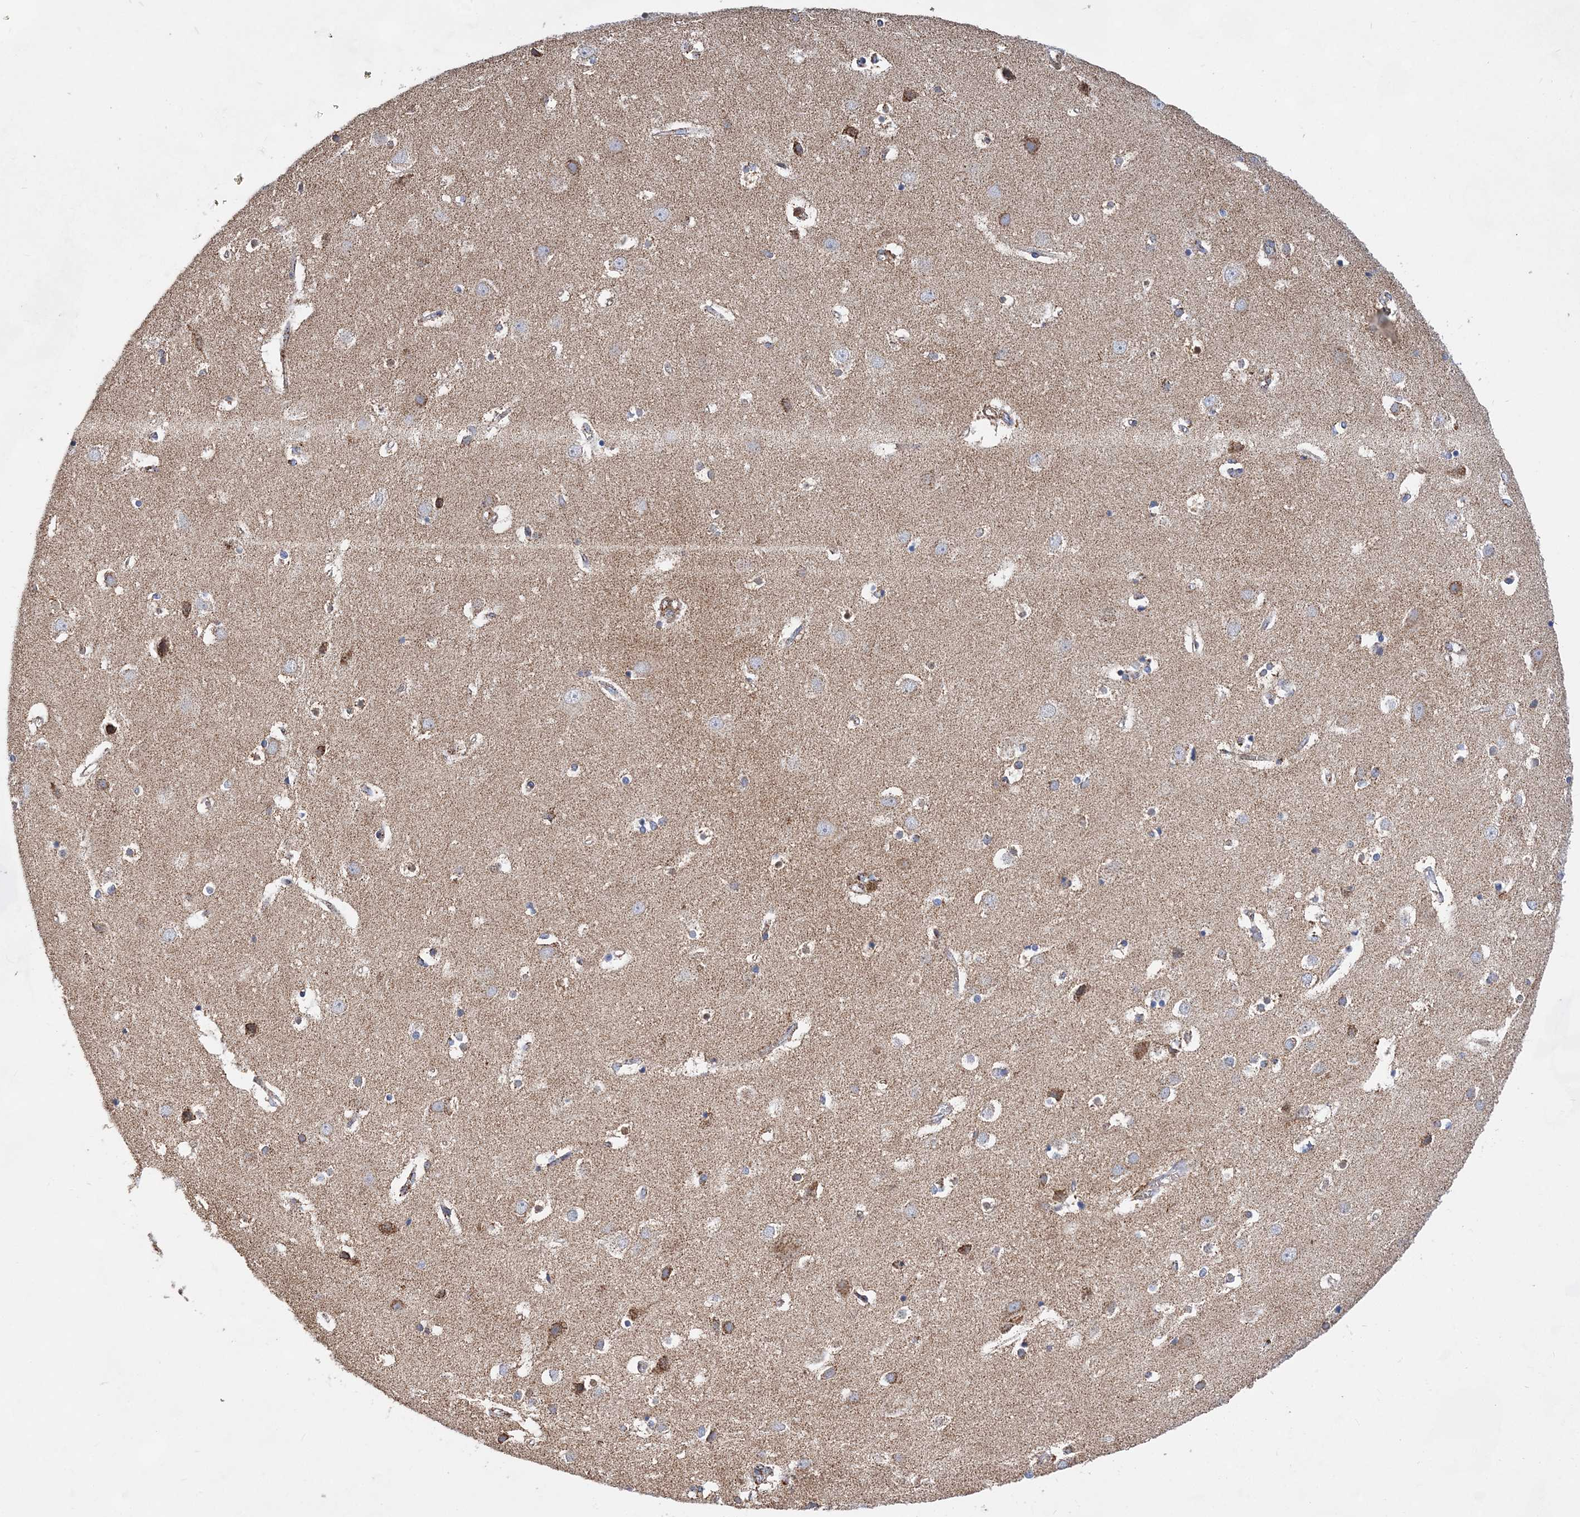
{"staining": {"intensity": "moderate", "quantity": "25%-75%", "location": "cytoplasmic/membranous"}, "tissue": "cerebral cortex", "cell_type": "Endothelial cells", "image_type": "normal", "snomed": [{"axis": "morphology", "description": "Normal tissue, NOS"}, {"axis": "topography", "description": "Cerebral cortex"}], "caption": "Brown immunohistochemical staining in normal cerebral cortex reveals moderate cytoplasmic/membranous expression in approximately 25%-75% of endothelial cells.", "gene": "ACOT9", "patient": {"sex": "male", "age": 54}}